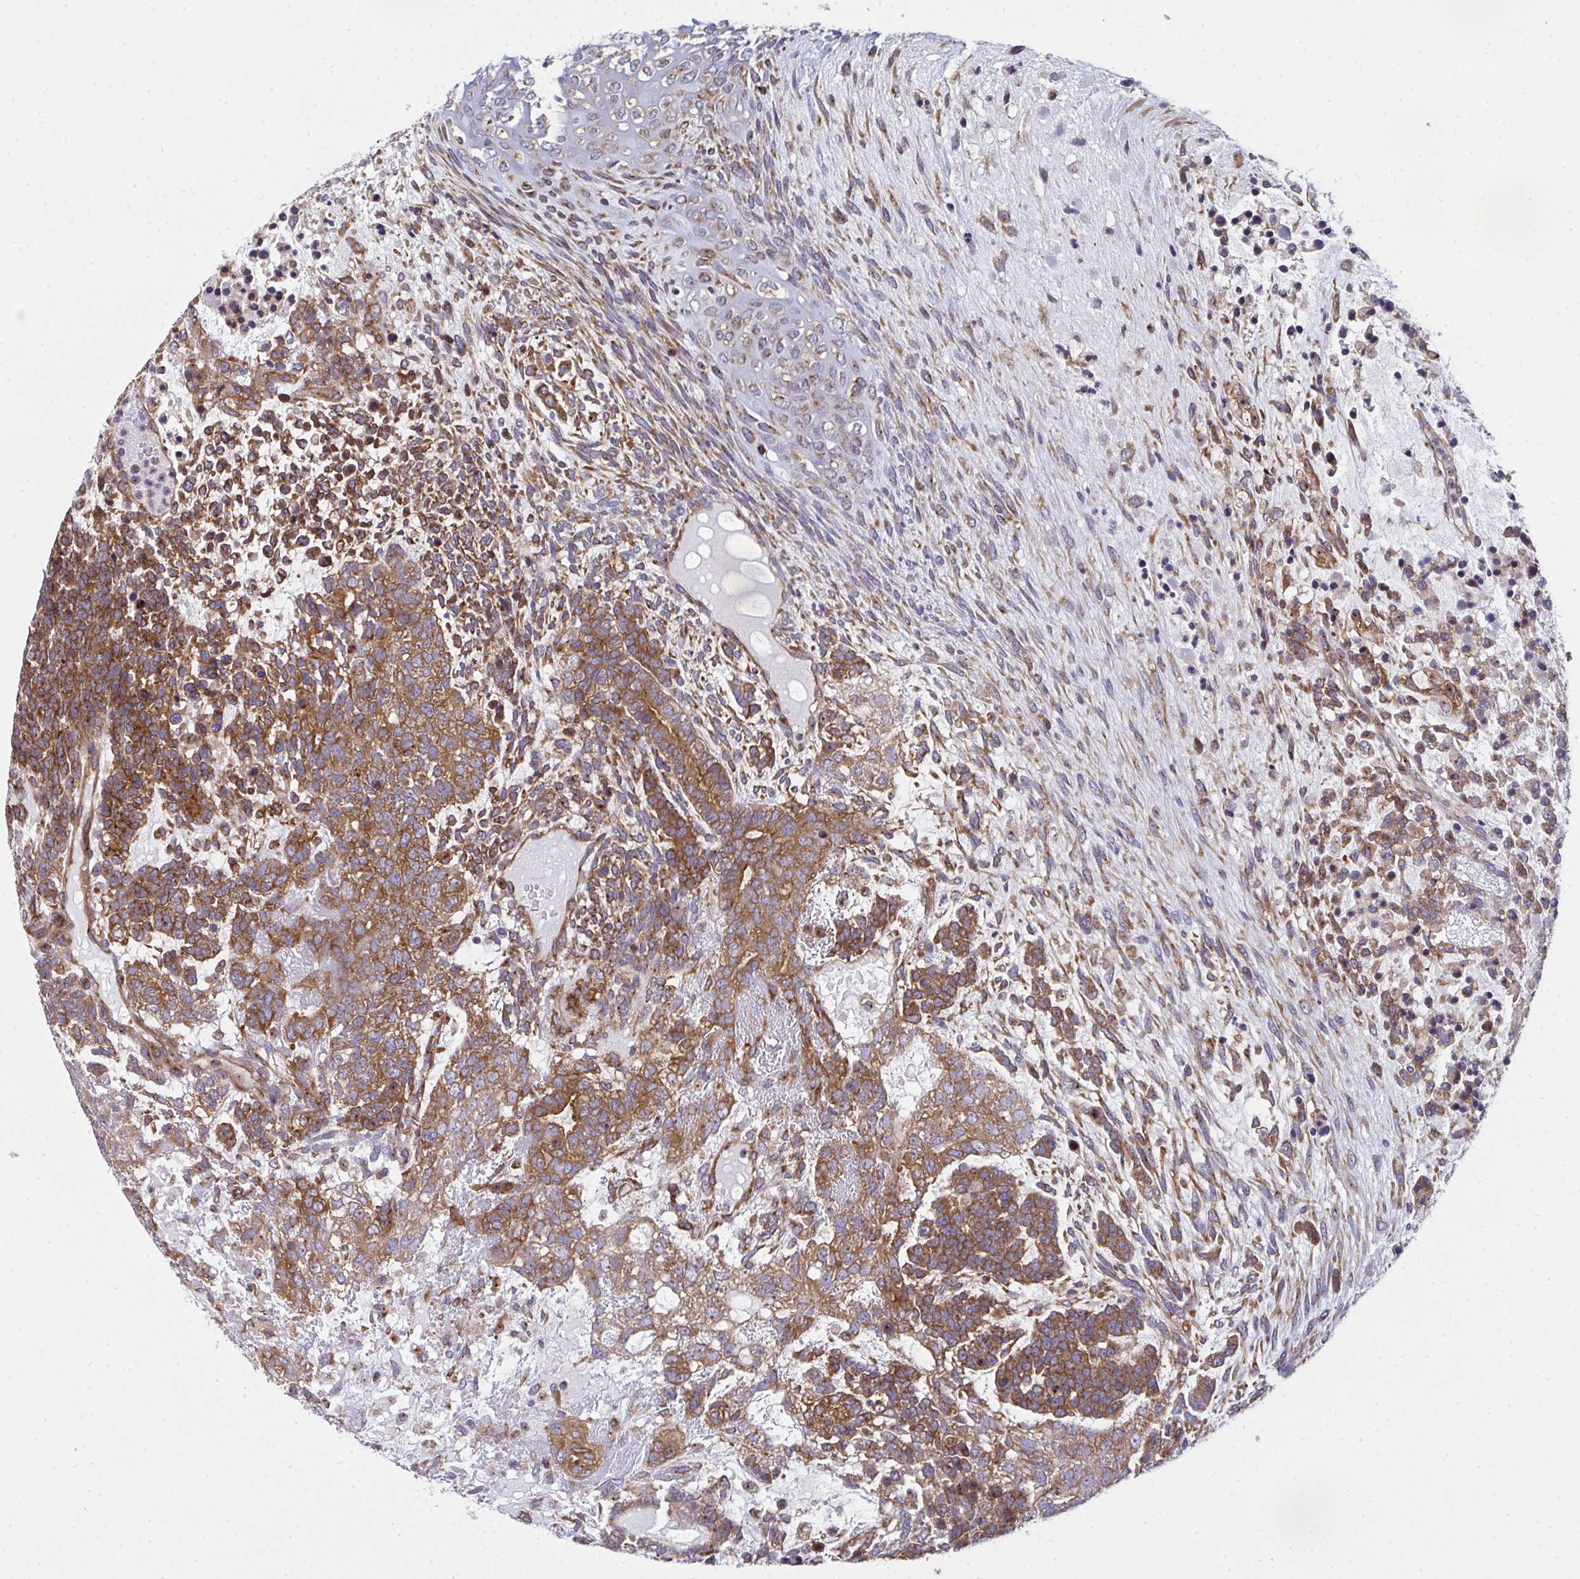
{"staining": {"intensity": "strong", "quantity": ">75%", "location": "cytoplasmic/membranous"}, "tissue": "testis cancer", "cell_type": "Tumor cells", "image_type": "cancer", "snomed": [{"axis": "morphology", "description": "Carcinoma, Embryonal, NOS"}, {"axis": "topography", "description": "Testis"}], "caption": "The image displays a brown stain indicating the presence of a protein in the cytoplasmic/membranous of tumor cells in testis embryonal carcinoma. (DAB (3,3'-diaminobenzidine) = brown stain, brightfield microscopy at high magnification).", "gene": "DYNC1I2", "patient": {"sex": "male", "age": 23}}